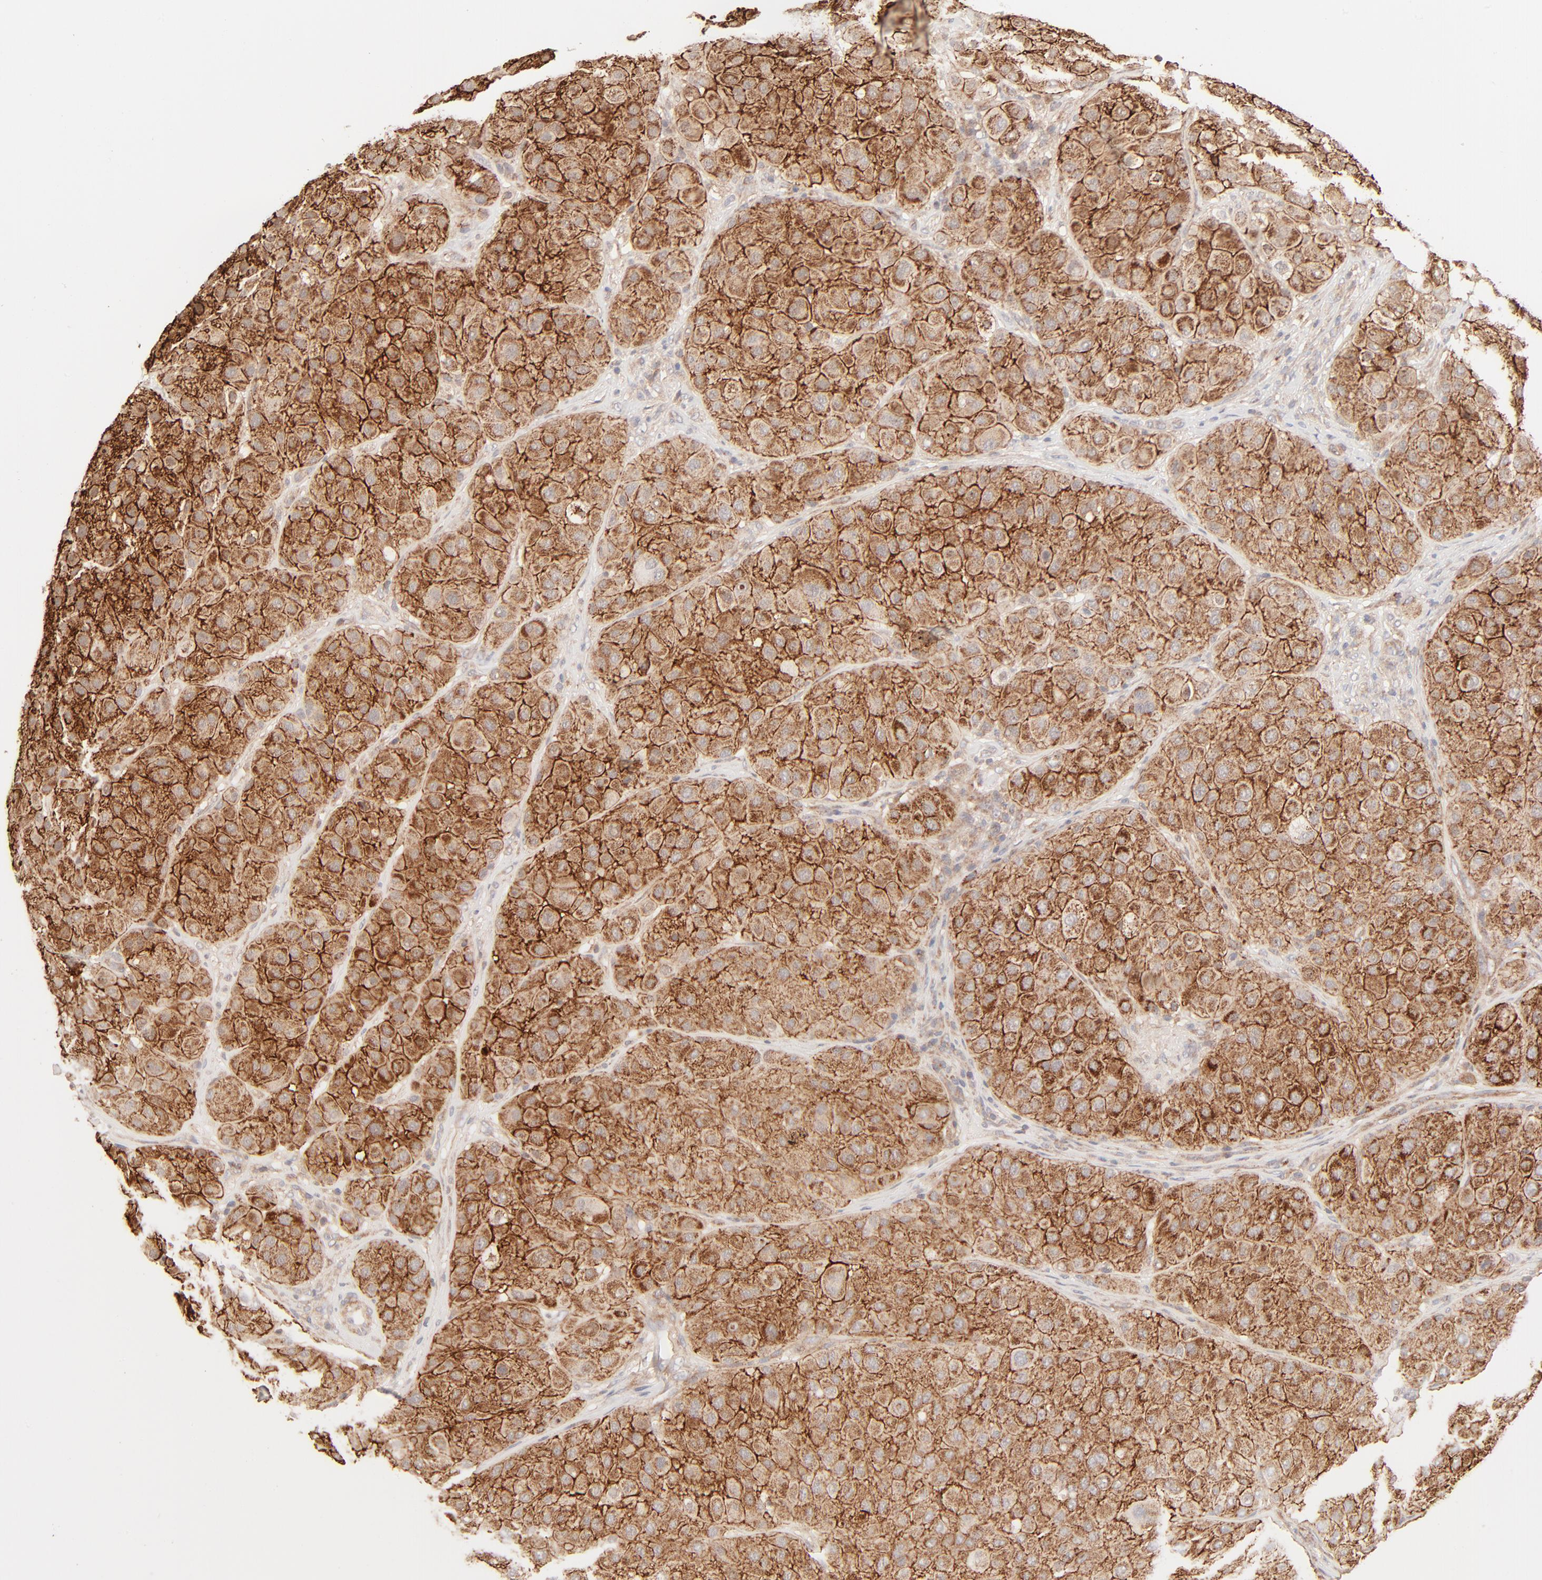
{"staining": {"intensity": "strong", "quantity": ">75%", "location": "cytoplasmic/membranous"}, "tissue": "melanoma", "cell_type": "Tumor cells", "image_type": "cancer", "snomed": [{"axis": "morphology", "description": "Normal tissue, NOS"}, {"axis": "morphology", "description": "Malignant melanoma, Metastatic site"}, {"axis": "topography", "description": "Skin"}], "caption": "Strong cytoplasmic/membranous expression for a protein is identified in about >75% of tumor cells of malignant melanoma (metastatic site) using immunohistochemistry (IHC).", "gene": "CSPG4", "patient": {"sex": "male", "age": 41}}